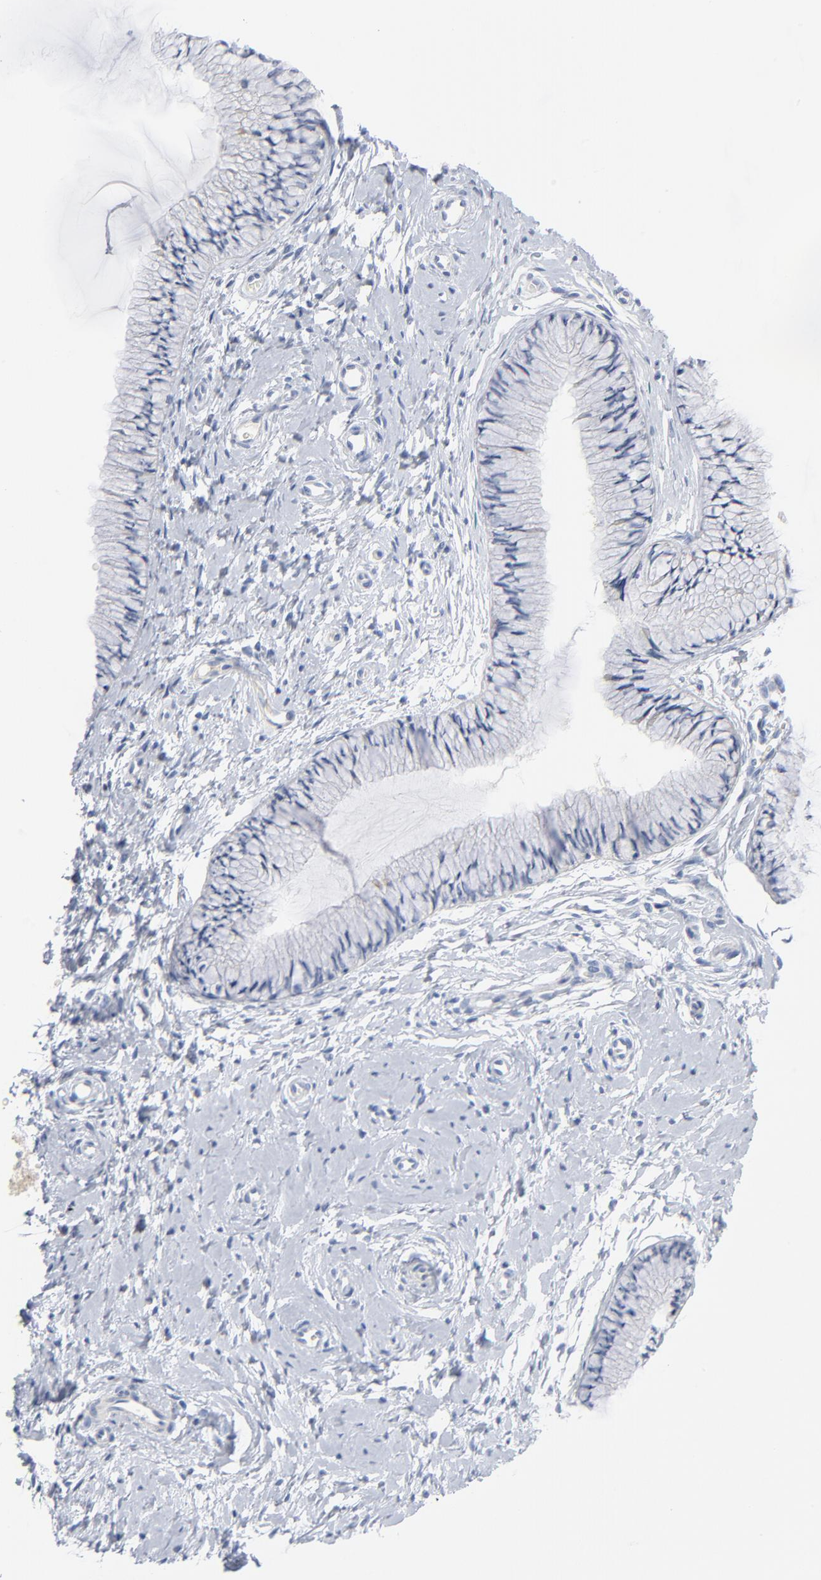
{"staining": {"intensity": "negative", "quantity": "none", "location": "none"}, "tissue": "cervix", "cell_type": "Glandular cells", "image_type": "normal", "snomed": [{"axis": "morphology", "description": "Normal tissue, NOS"}, {"axis": "topography", "description": "Cervix"}], "caption": "Unremarkable cervix was stained to show a protein in brown. There is no significant positivity in glandular cells. (DAB IHC, high magnification).", "gene": "GZMB", "patient": {"sex": "female", "age": 46}}